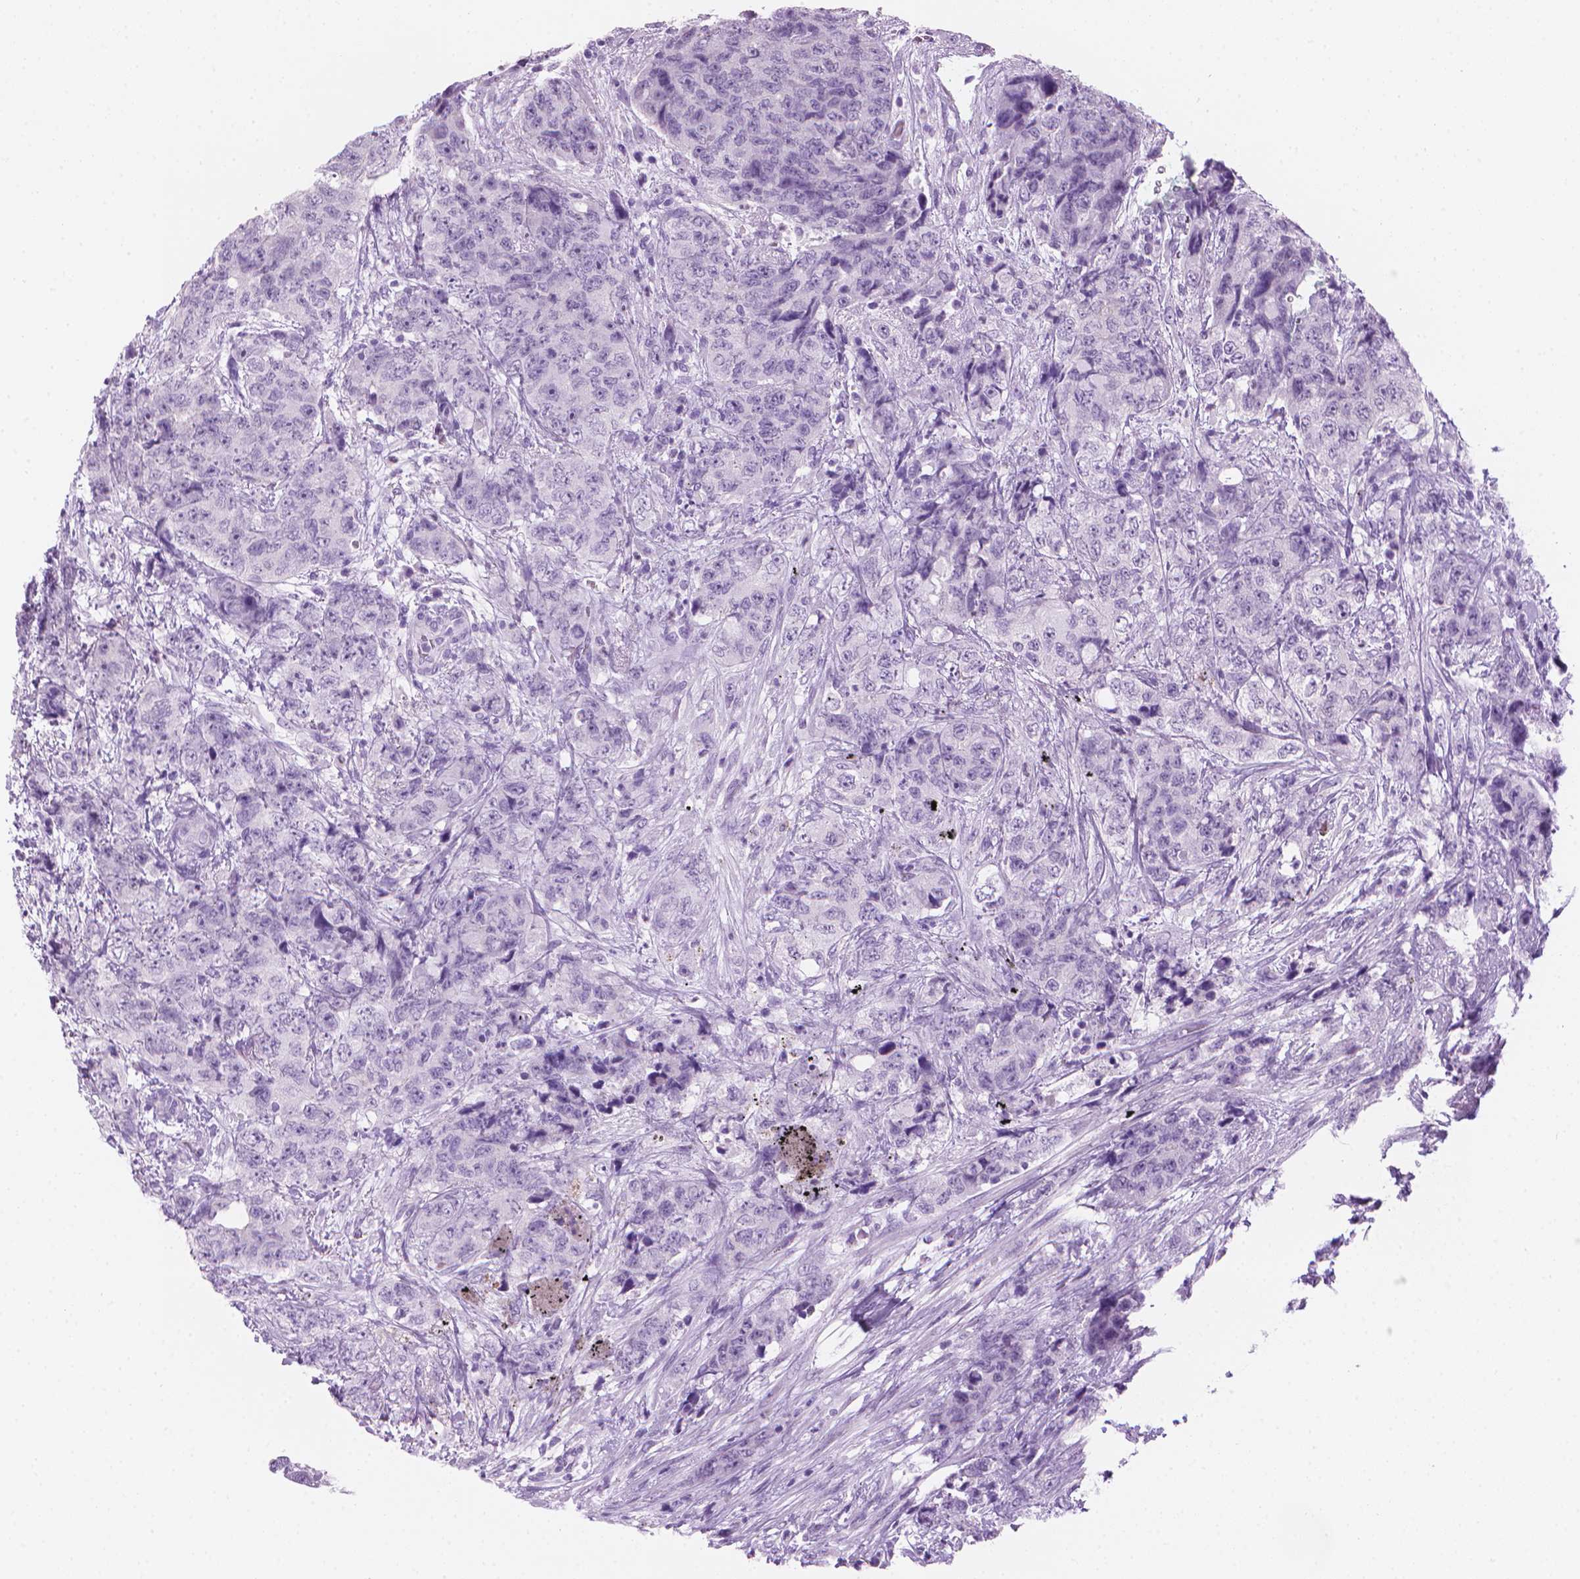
{"staining": {"intensity": "negative", "quantity": "none", "location": "none"}, "tissue": "urothelial cancer", "cell_type": "Tumor cells", "image_type": "cancer", "snomed": [{"axis": "morphology", "description": "Urothelial carcinoma, High grade"}, {"axis": "topography", "description": "Urinary bladder"}], "caption": "Image shows no significant protein positivity in tumor cells of urothelial cancer.", "gene": "TTC29", "patient": {"sex": "female", "age": 78}}